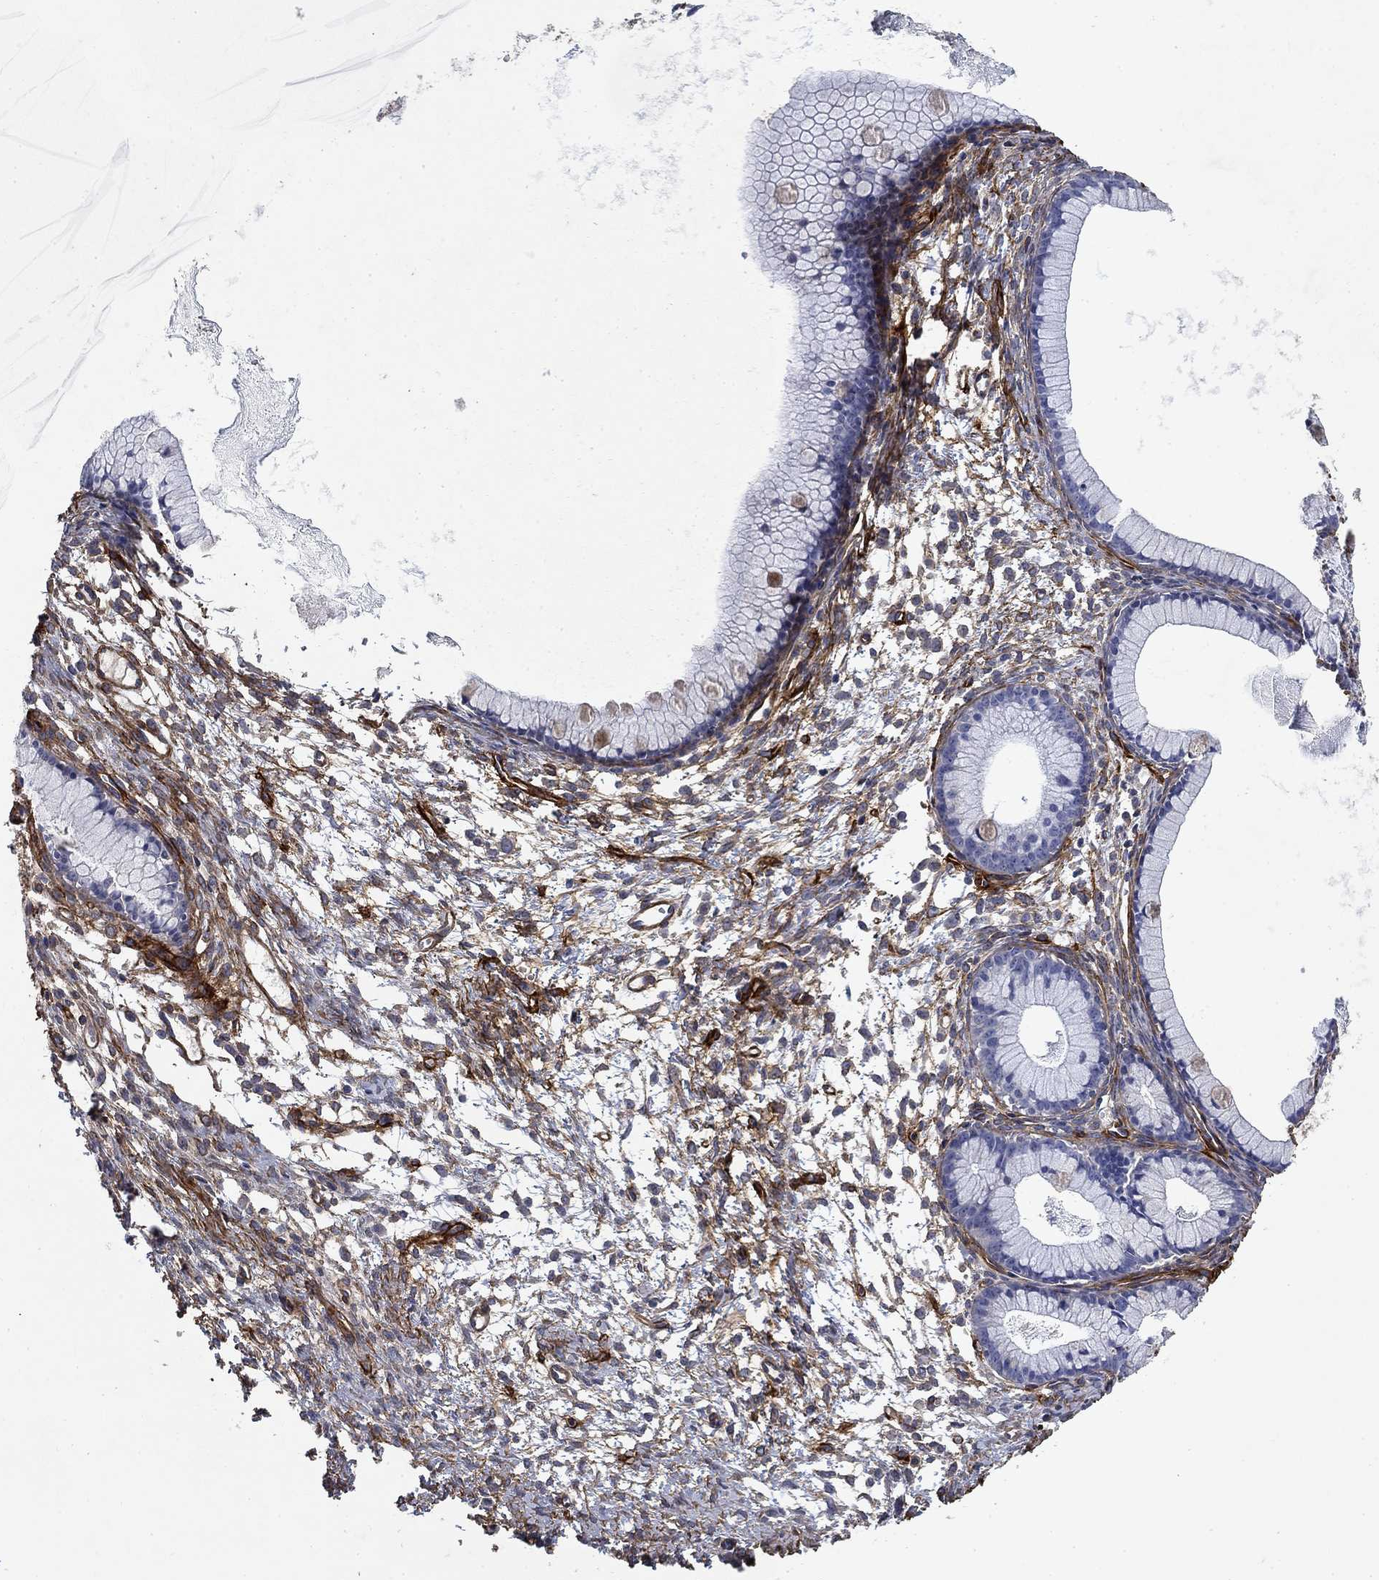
{"staining": {"intensity": "negative", "quantity": "none", "location": "none"}, "tissue": "ovarian cancer", "cell_type": "Tumor cells", "image_type": "cancer", "snomed": [{"axis": "morphology", "description": "Cystadenocarcinoma, mucinous, NOS"}, {"axis": "topography", "description": "Ovary"}], "caption": "The immunohistochemistry image has no significant positivity in tumor cells of mucinous cystadenocarcinoma (ovarian) tissue. The staining was performed using DAB (3,3'-diaminobenzidine) to visualize the protein expression in brown, while the nuclei were stained in blue with hematoxylin (Magnification: 20x).", "gene": "COL4A2", "patient": {"sex": "female", "age": 41}}